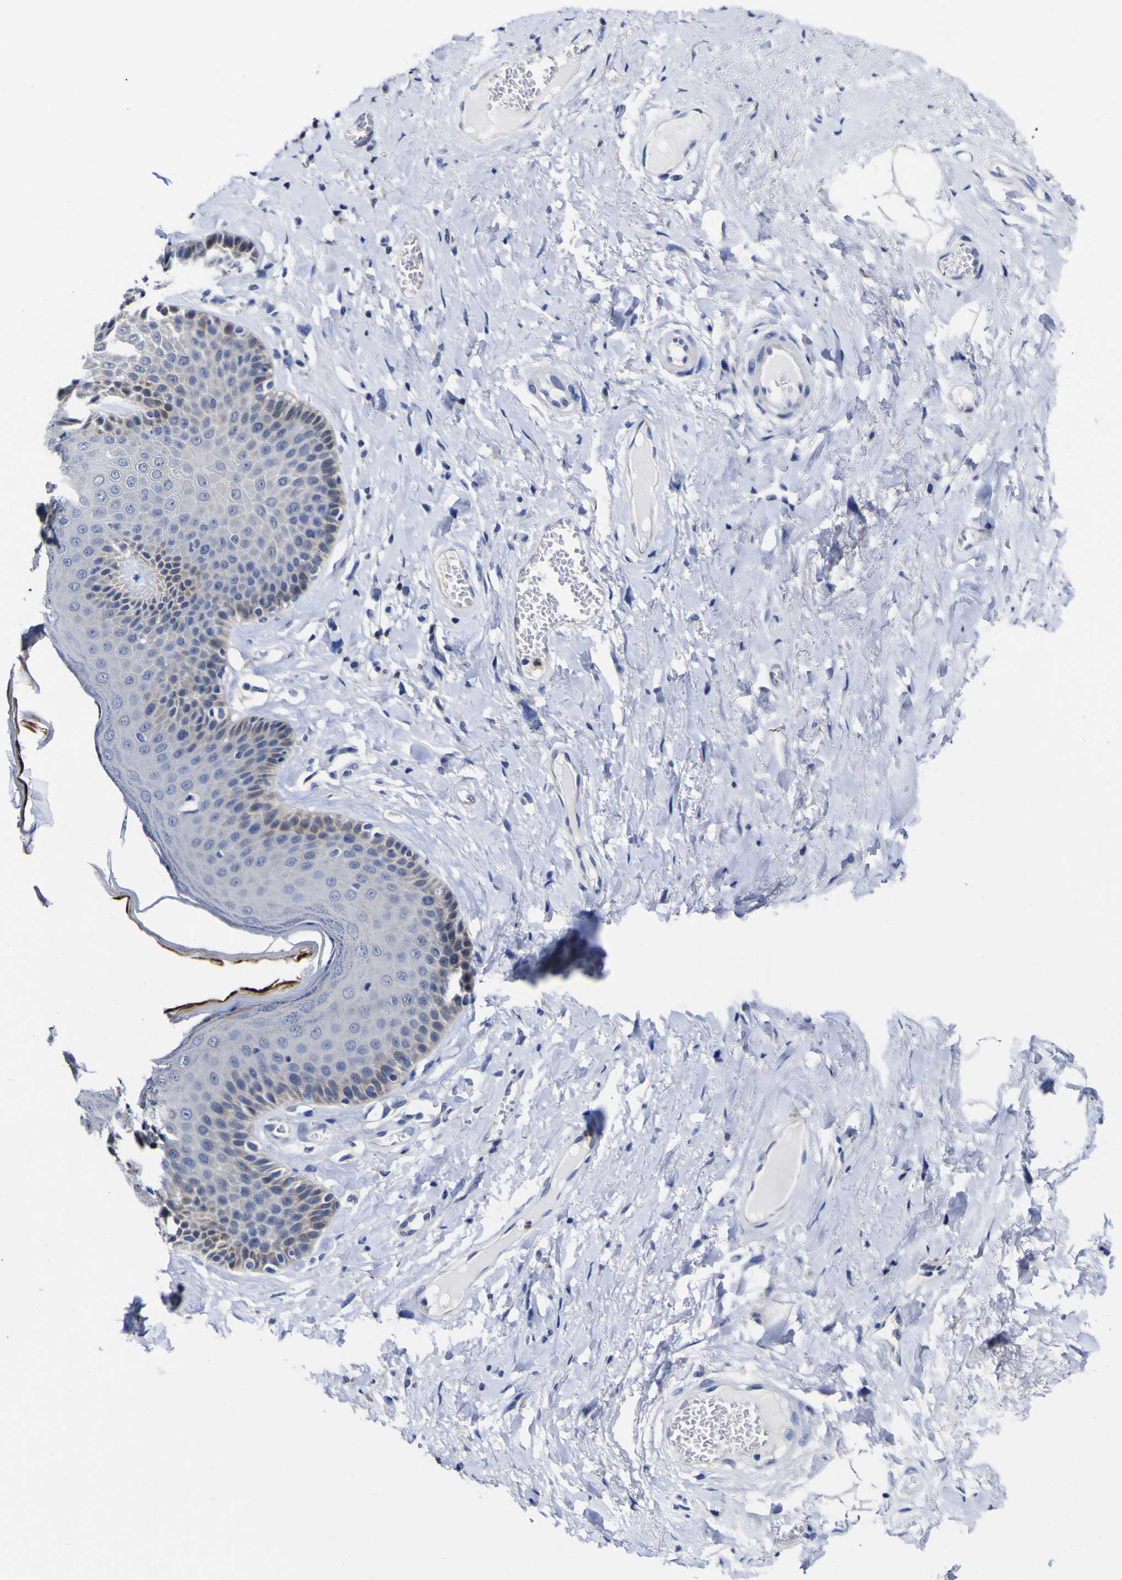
{"staining": {"intensity": "weak", "quantity": "25%-75%", "location": "cytoplasmic/membranous"}, "tissue": "skin", "cell_type": "Epidermal cells", "image_type": "normal", "snomed": [{"axis": "morphology", "description": "Normal tissue, NOS"}, {"axis": "topography", "description": "Anal"}], "caption": "Protein analysis of benign skin shows weak cytoplasmic/membranous expression in approximately 25%-75% of epidermal cells. (IHC, brightfield microscopy, high magnification).", "gene": "CASP6", "patient": {"sex": "male", "age": 69}}